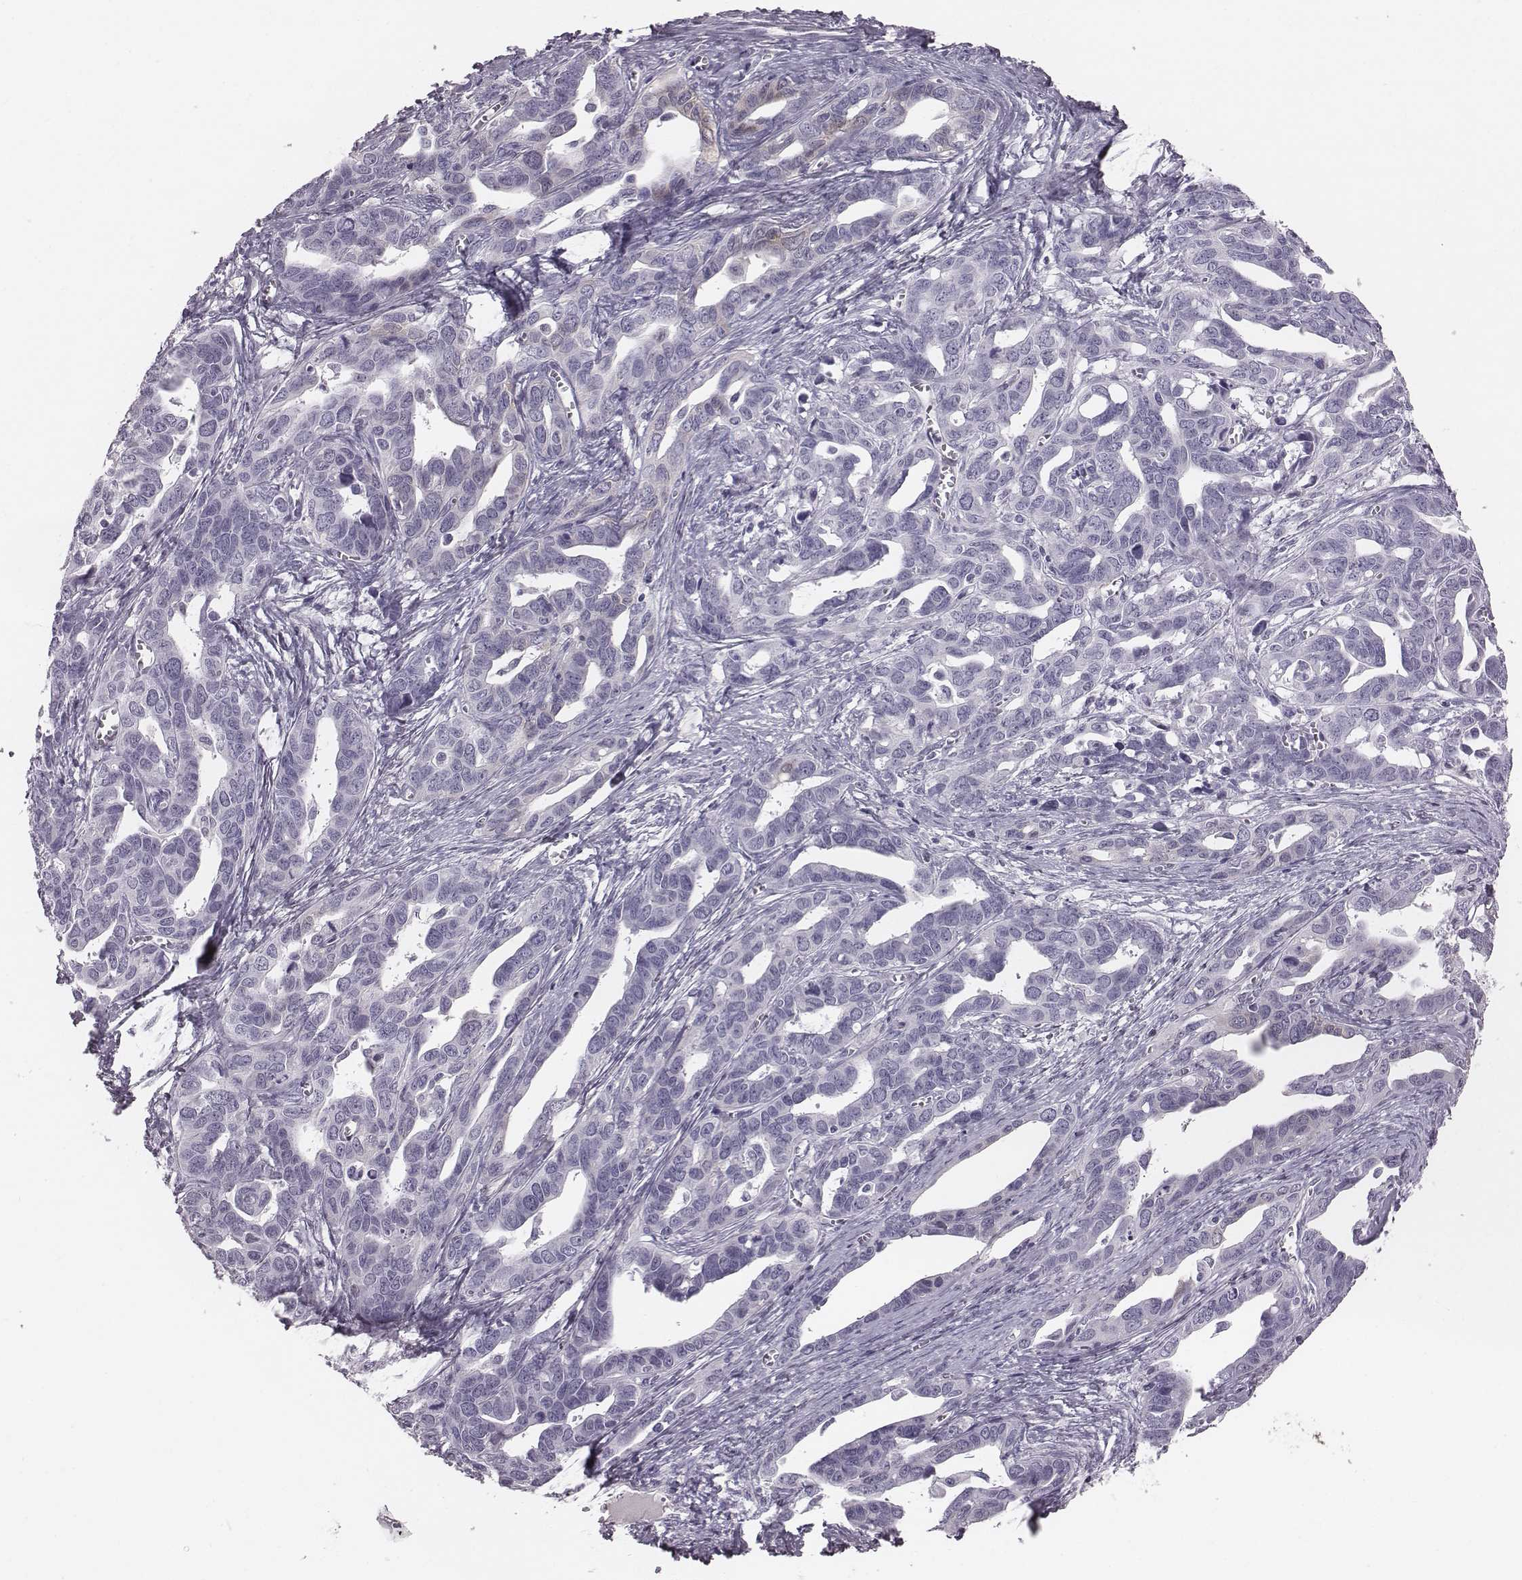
{"staining": {"intensity": "negative", "quantity": "none", "location": "none"}, "tissue": "ovarian cancer", "cell_type": "Tumor cells", "image_type": "cancer", "snomed": [{"axis": "morphology", "description": "Cystadenocarcinoma, serous, NOS"}, {"axis": "topography", "description": "Ovary"}], "caption": "Immunohistochemistry (IHC) image of neoplastic tissue: human serous cystadenocarcinoma (ovarian) stained with DAB (3,3'-diaminobenzidine) reveals no significant protein staining in tumor cells. (Brightfield microscopy of DAB immunohistochemistry (IHC) at high magnification).", "gene": "PDE8B", "patient": {"sex": "female", "age": 69}}